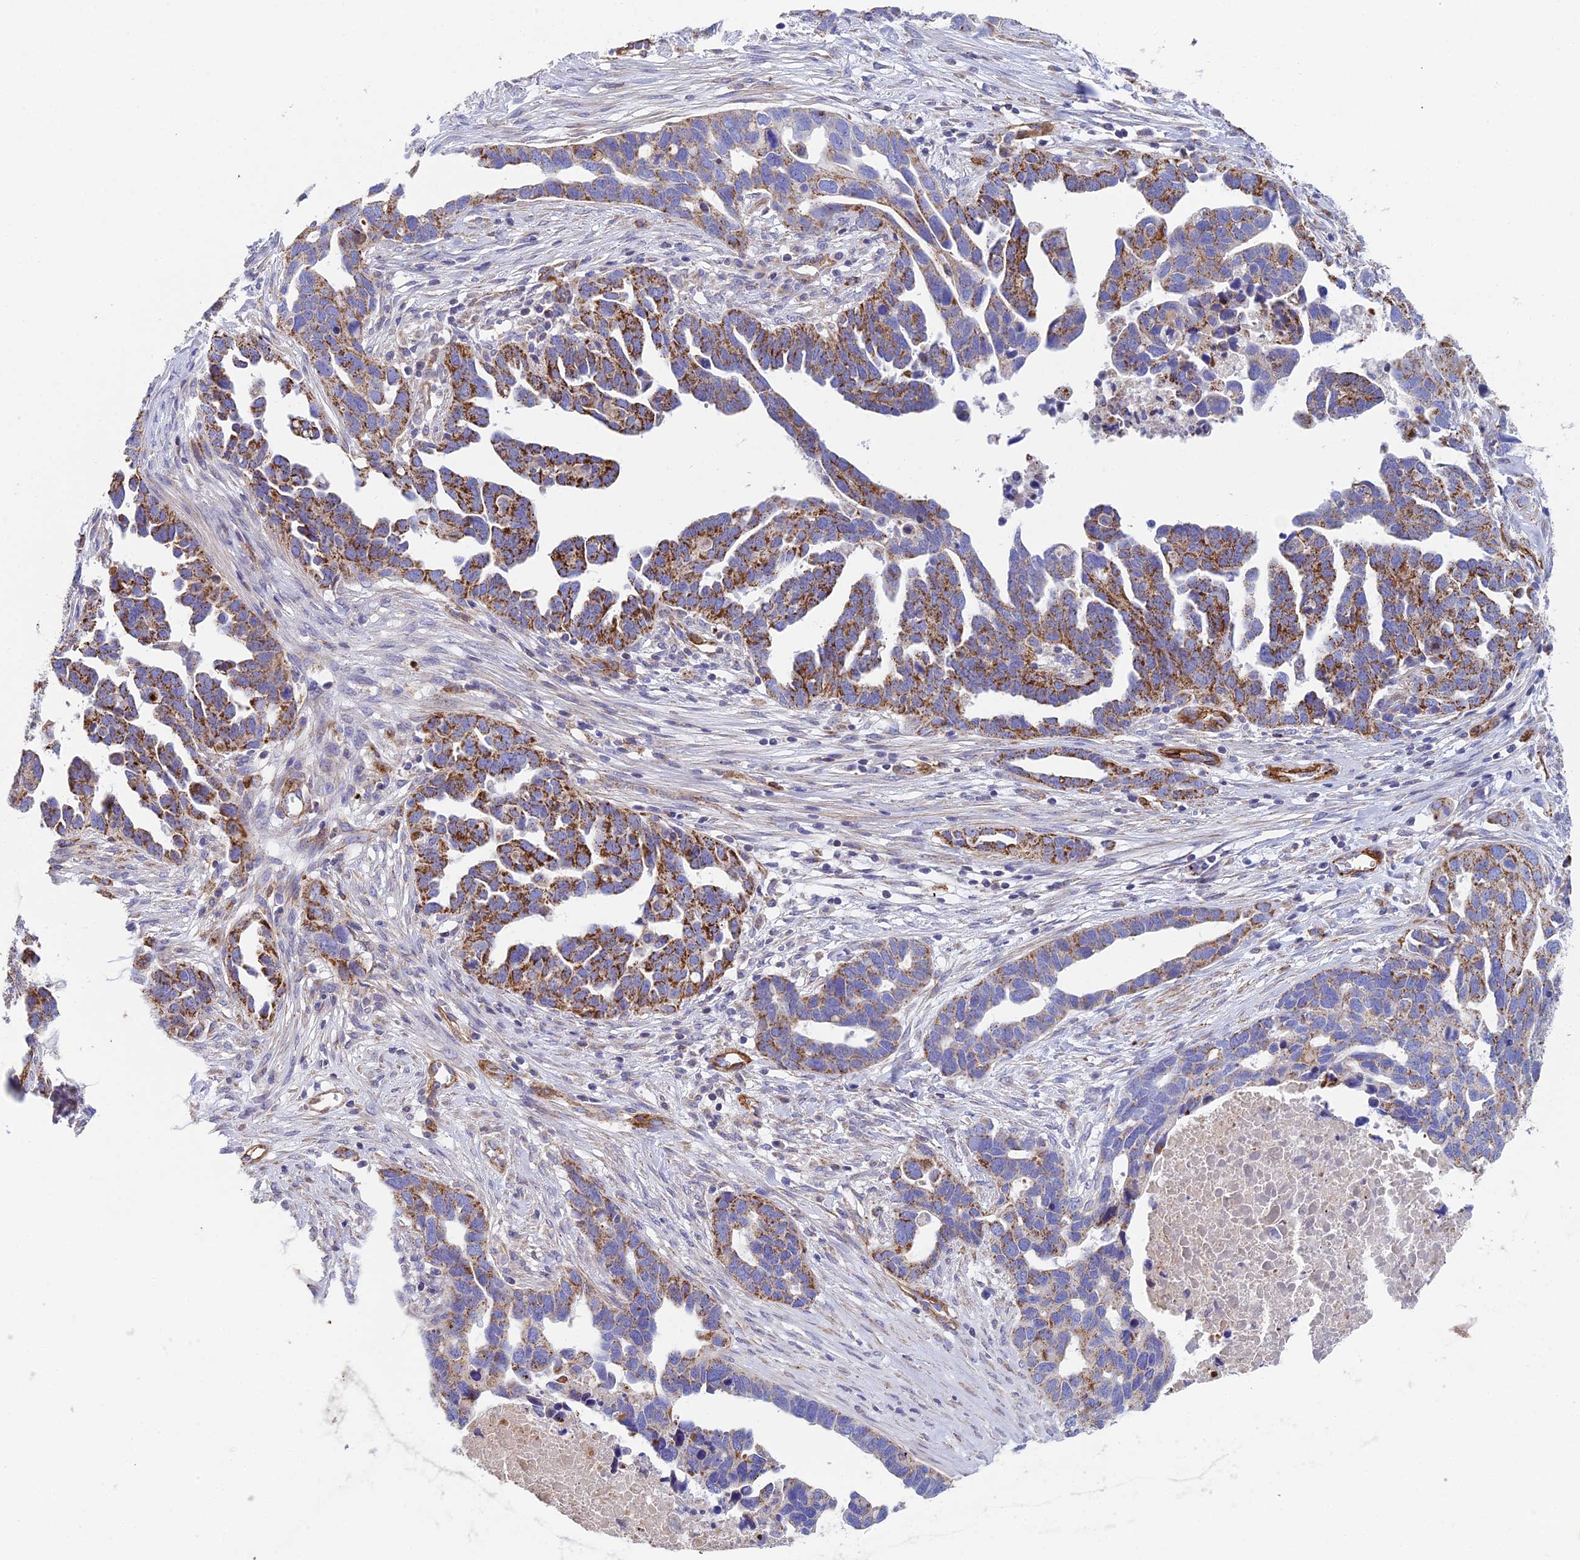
{"staining": {"intensity": "strong", "quantity": "25%-75%", "location": "cytoplasmic/membranous"}, "tissue": "ovarian cancer", "cell_type": "Tumor cells", "image_type": "cancer", "snomed": [{"axis": "morphology", "description": "Cystadenocarcinoma, serous, NOS"}, {"axis": "topography", "description": "Ovary"}], "caption": "This photomicrograph demonstrates IHC staining of ovarian serous cystadenocarcinoma, with high strong cytoplasmic/membranous positivity in about 25%-75% of tumor cells.", "gene": "CSPG4", "patient": {"sex": "female", "age": 54}}